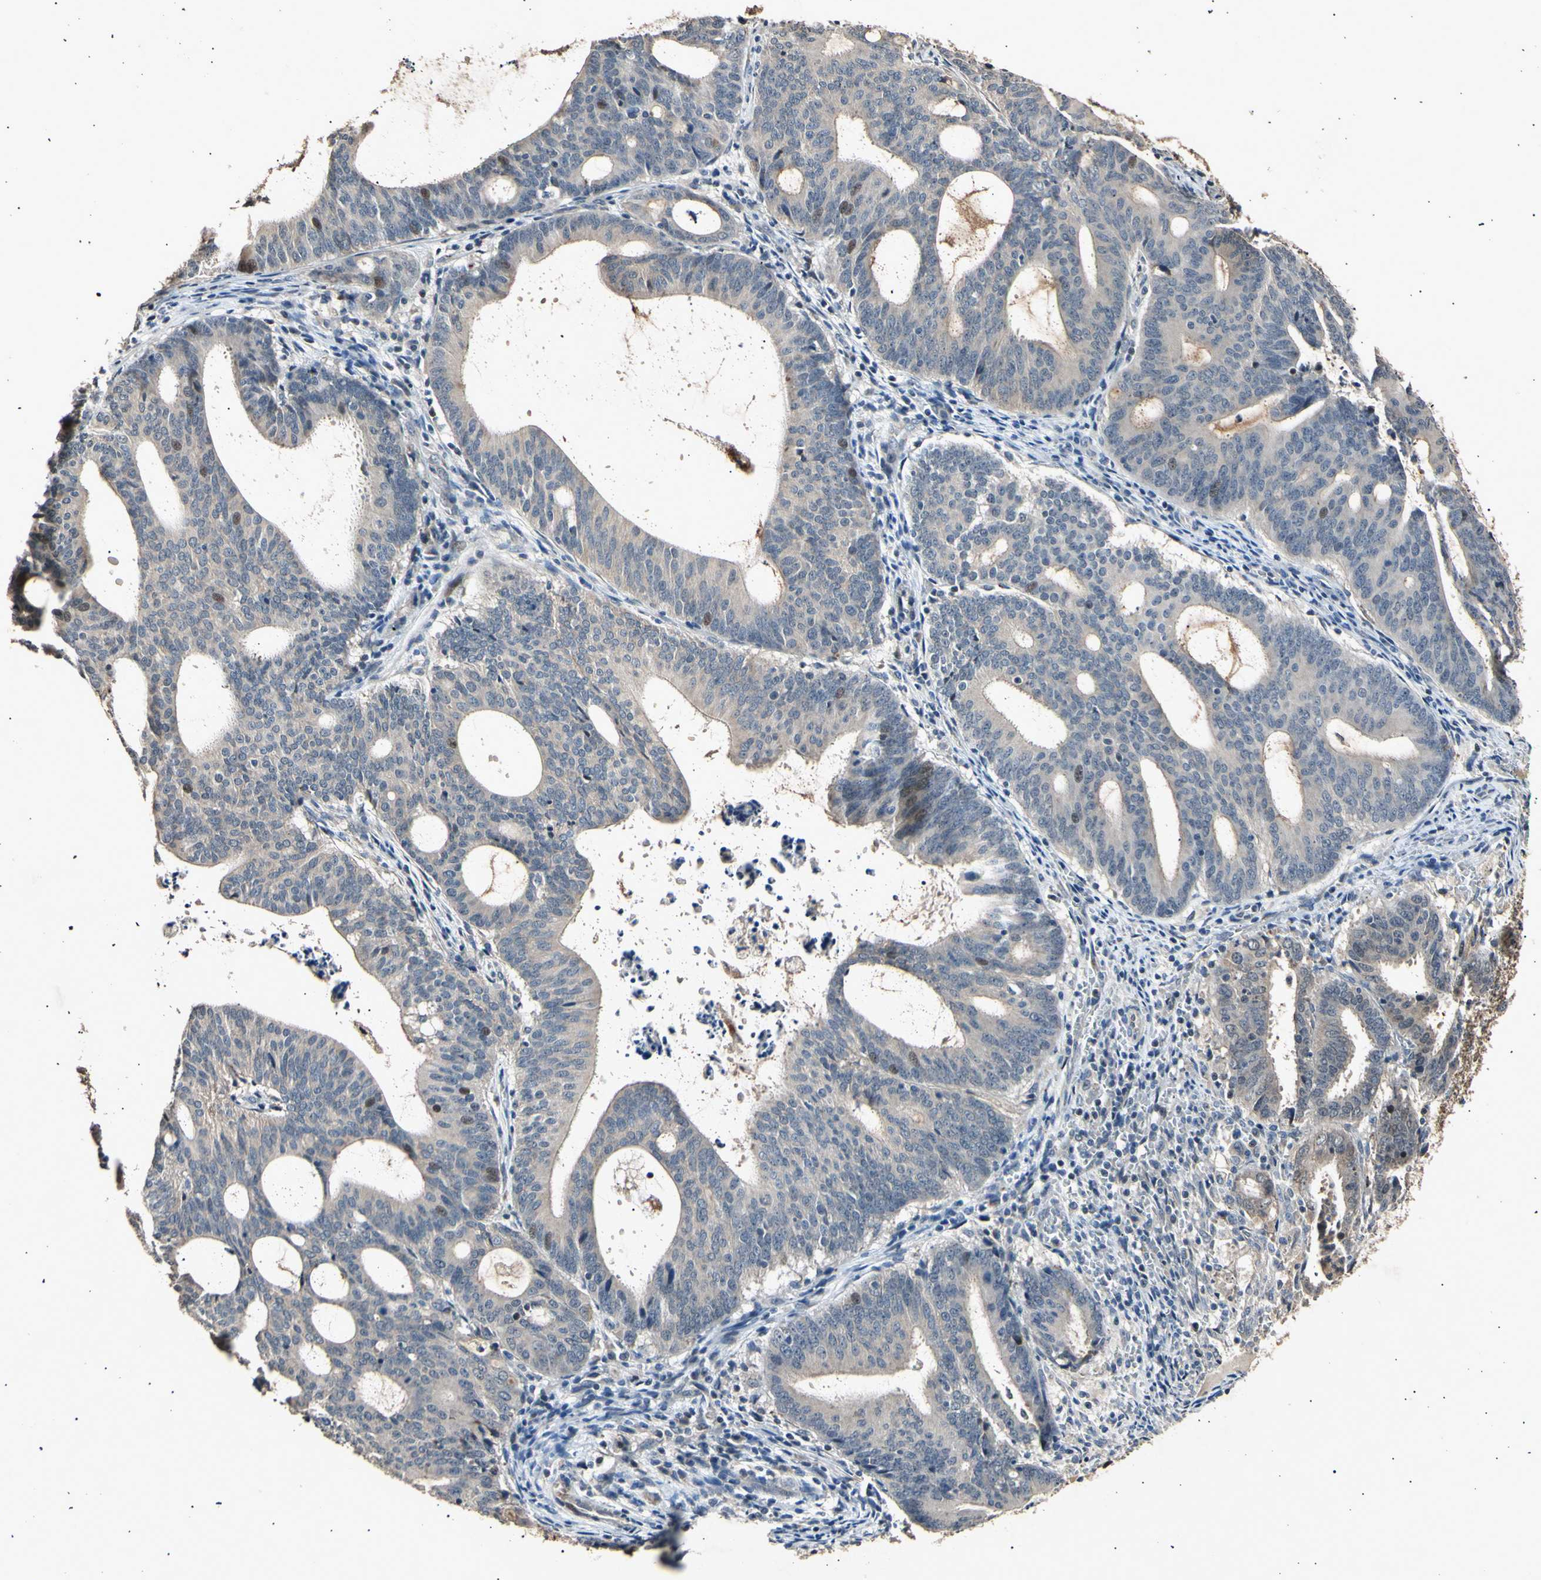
{"staining": {"intensity": "weak", "quantity": "<25%", "location": "cytoplasmic/membranous"}, "tissue": "endometrial cancer", "cell_type": "Tumor cells", "image_type": "cancer", "snomed": [{"axis": "morphology", "description": "Adenocarcinoma, NOS"}, {"axis": "topography", "description": "Uterus"}], "caption": "Tumor cells show no significant positivity in endometrial cancer (adenocarcinoma).", "gene": "ADCY3", "patient": {"sex": "female", "age": 83}}